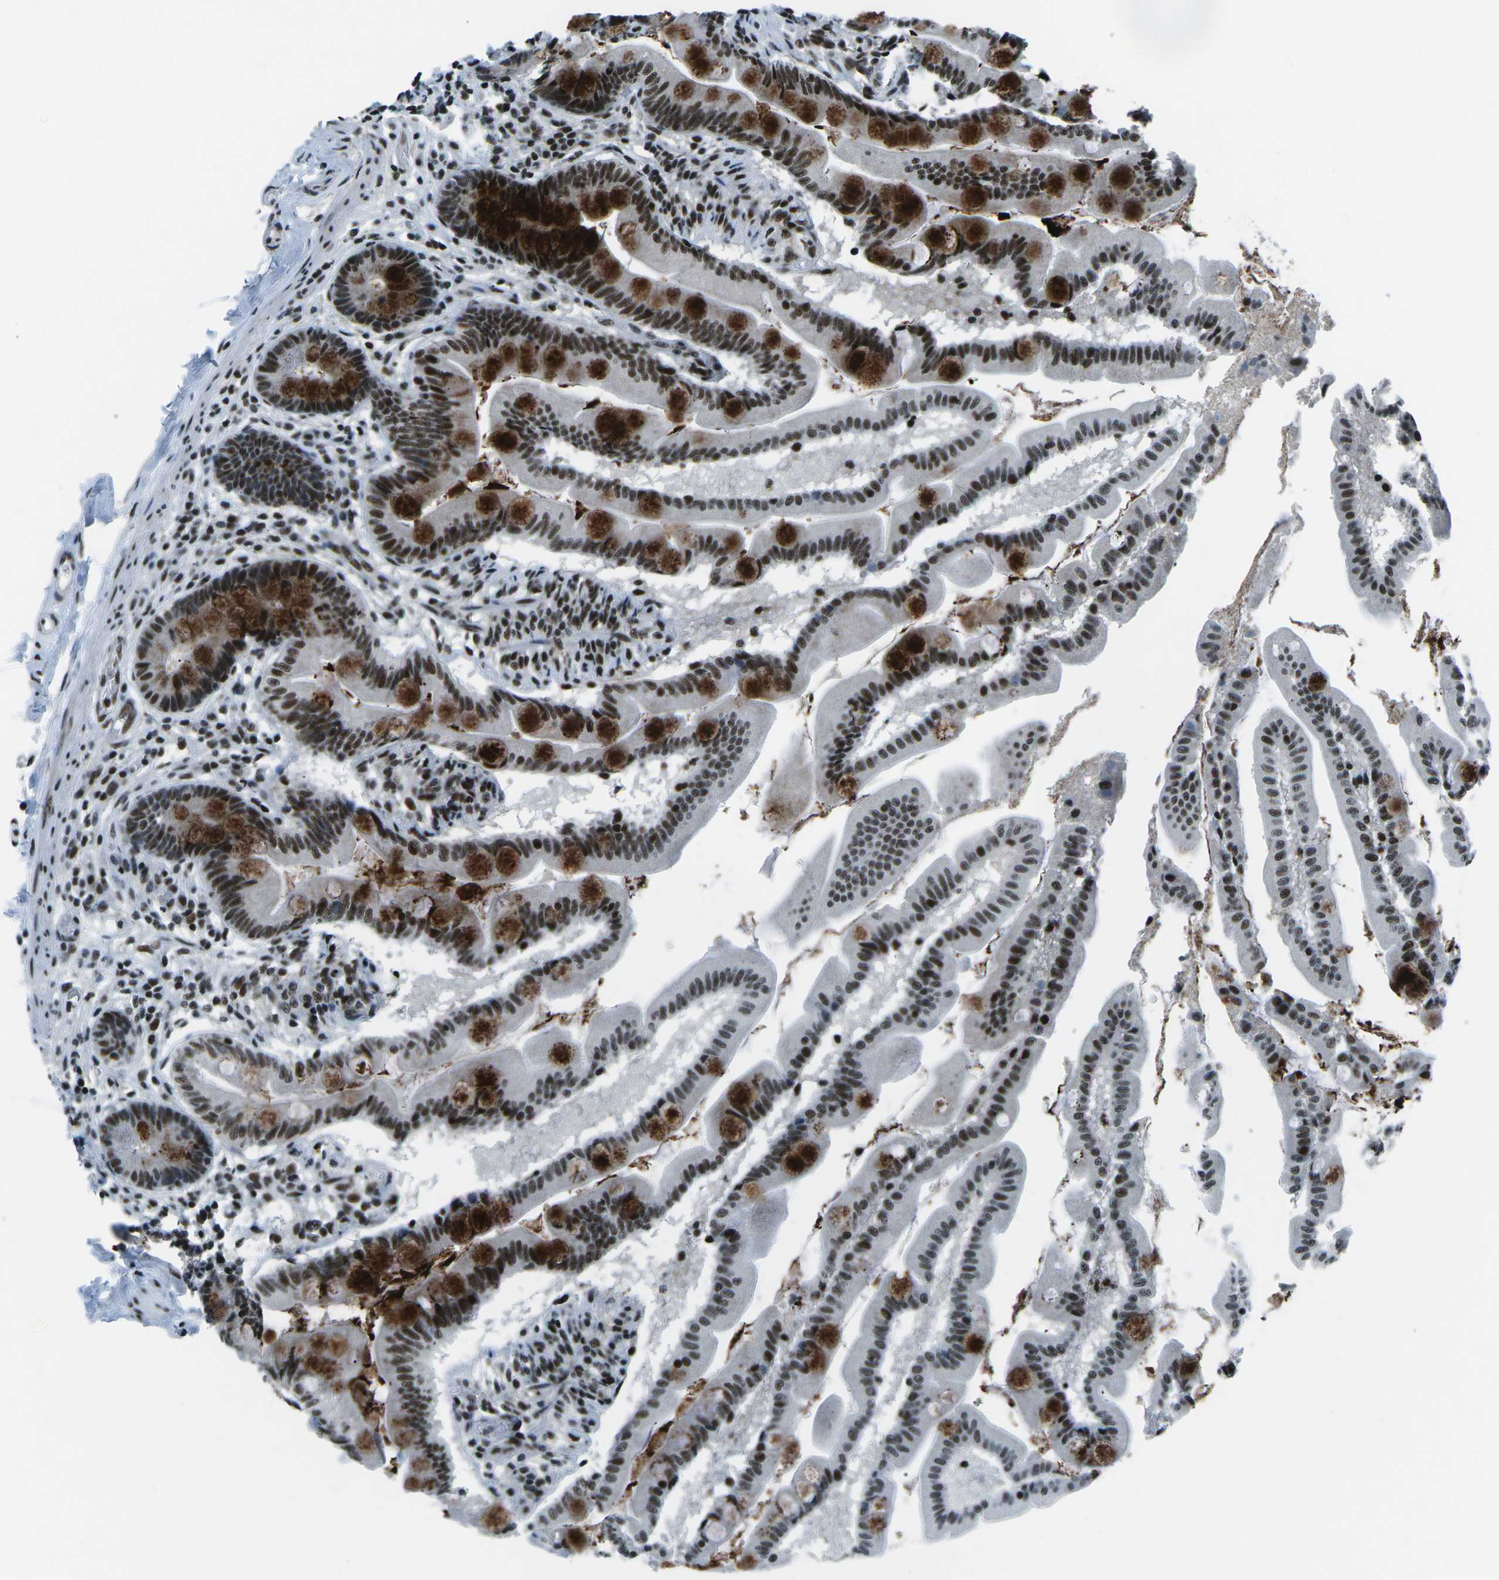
{"staining": {"intensity": "strong", "quantity": ">75%", "location": "cytoplasmic/membranous,nuclear"}, "tissue": "small intestine", "cell_type": "Glandular cells", "image_type": "normal", "snomed": [{"axis": "morphology", "description": "Normal tissue, NOS"}, {"axis": "topography", "description": "Small intestine"}], "caption": "Small intestine stained with DAB (3,3'-diaminobenzidine) immunohistochemistry (IHC) demonstrates high levels of strong cytoplasmic/membranous,nuclear expression in approximately >75% of glandular cells.", "gene": "RBL2", "patient": {"sex": "female", "age": 56}}